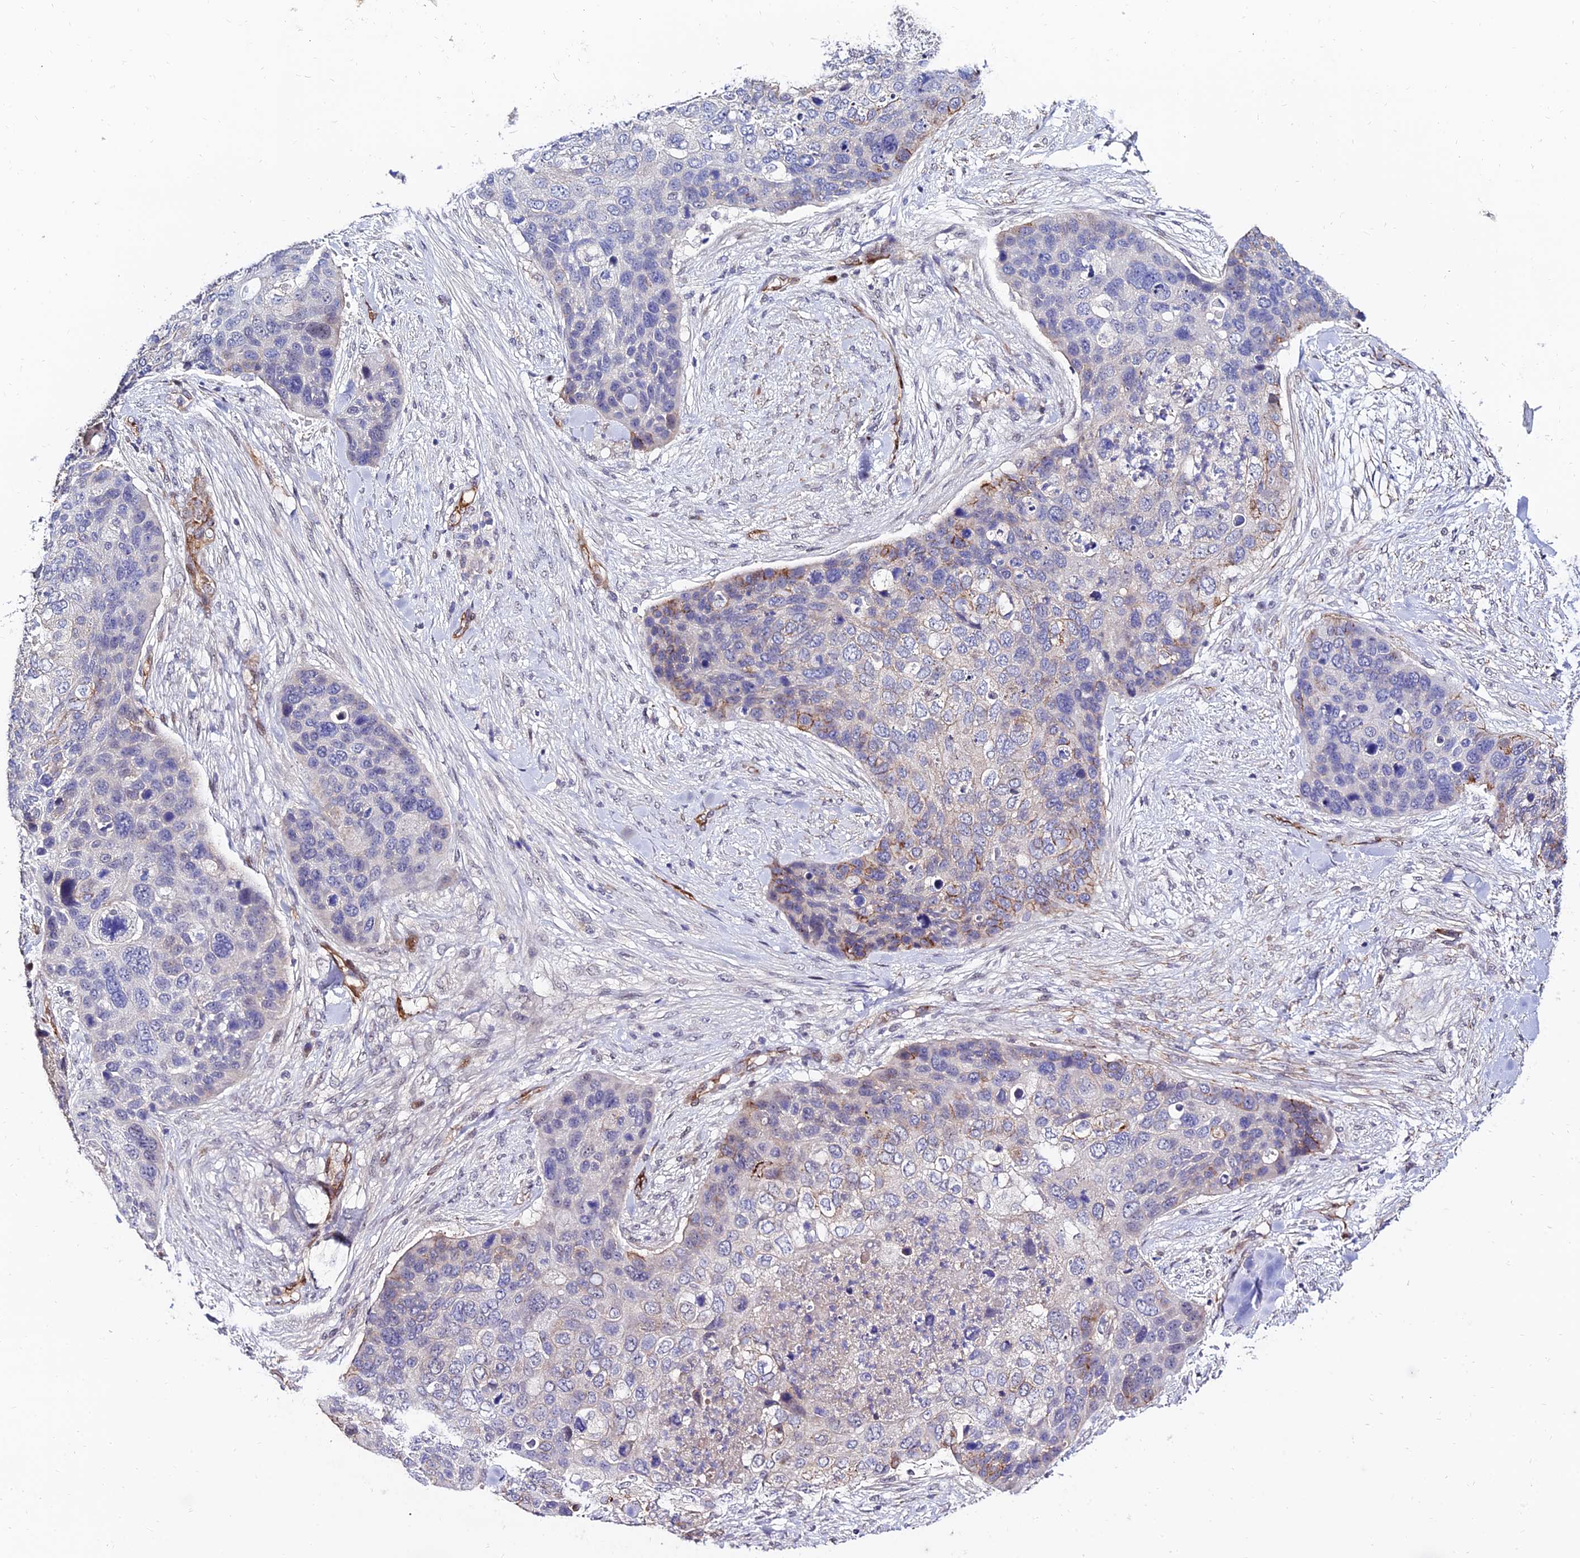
{"staining": {"intensity": "moderate", "quantity": "<25%", "location": "cytoplasmic/membranous"}, "tissue": "skin cancer", "cell_type": "Tumor cells", "image_type": "cancer", "snomed": [{"axis": "morphology", "description": "Basal cell carcinoma"}, {"axis": "topography", "description": "Skin"}], "caption": "Immunohistochemical staining of human skin basal cell carcinoma demonstrates low levels of moderate cytoplasmic/membranous staining in approximately <25% of tumor cells.", "gene": "ALDH3B2", "patient": {"sex": "female", "age": 74}}